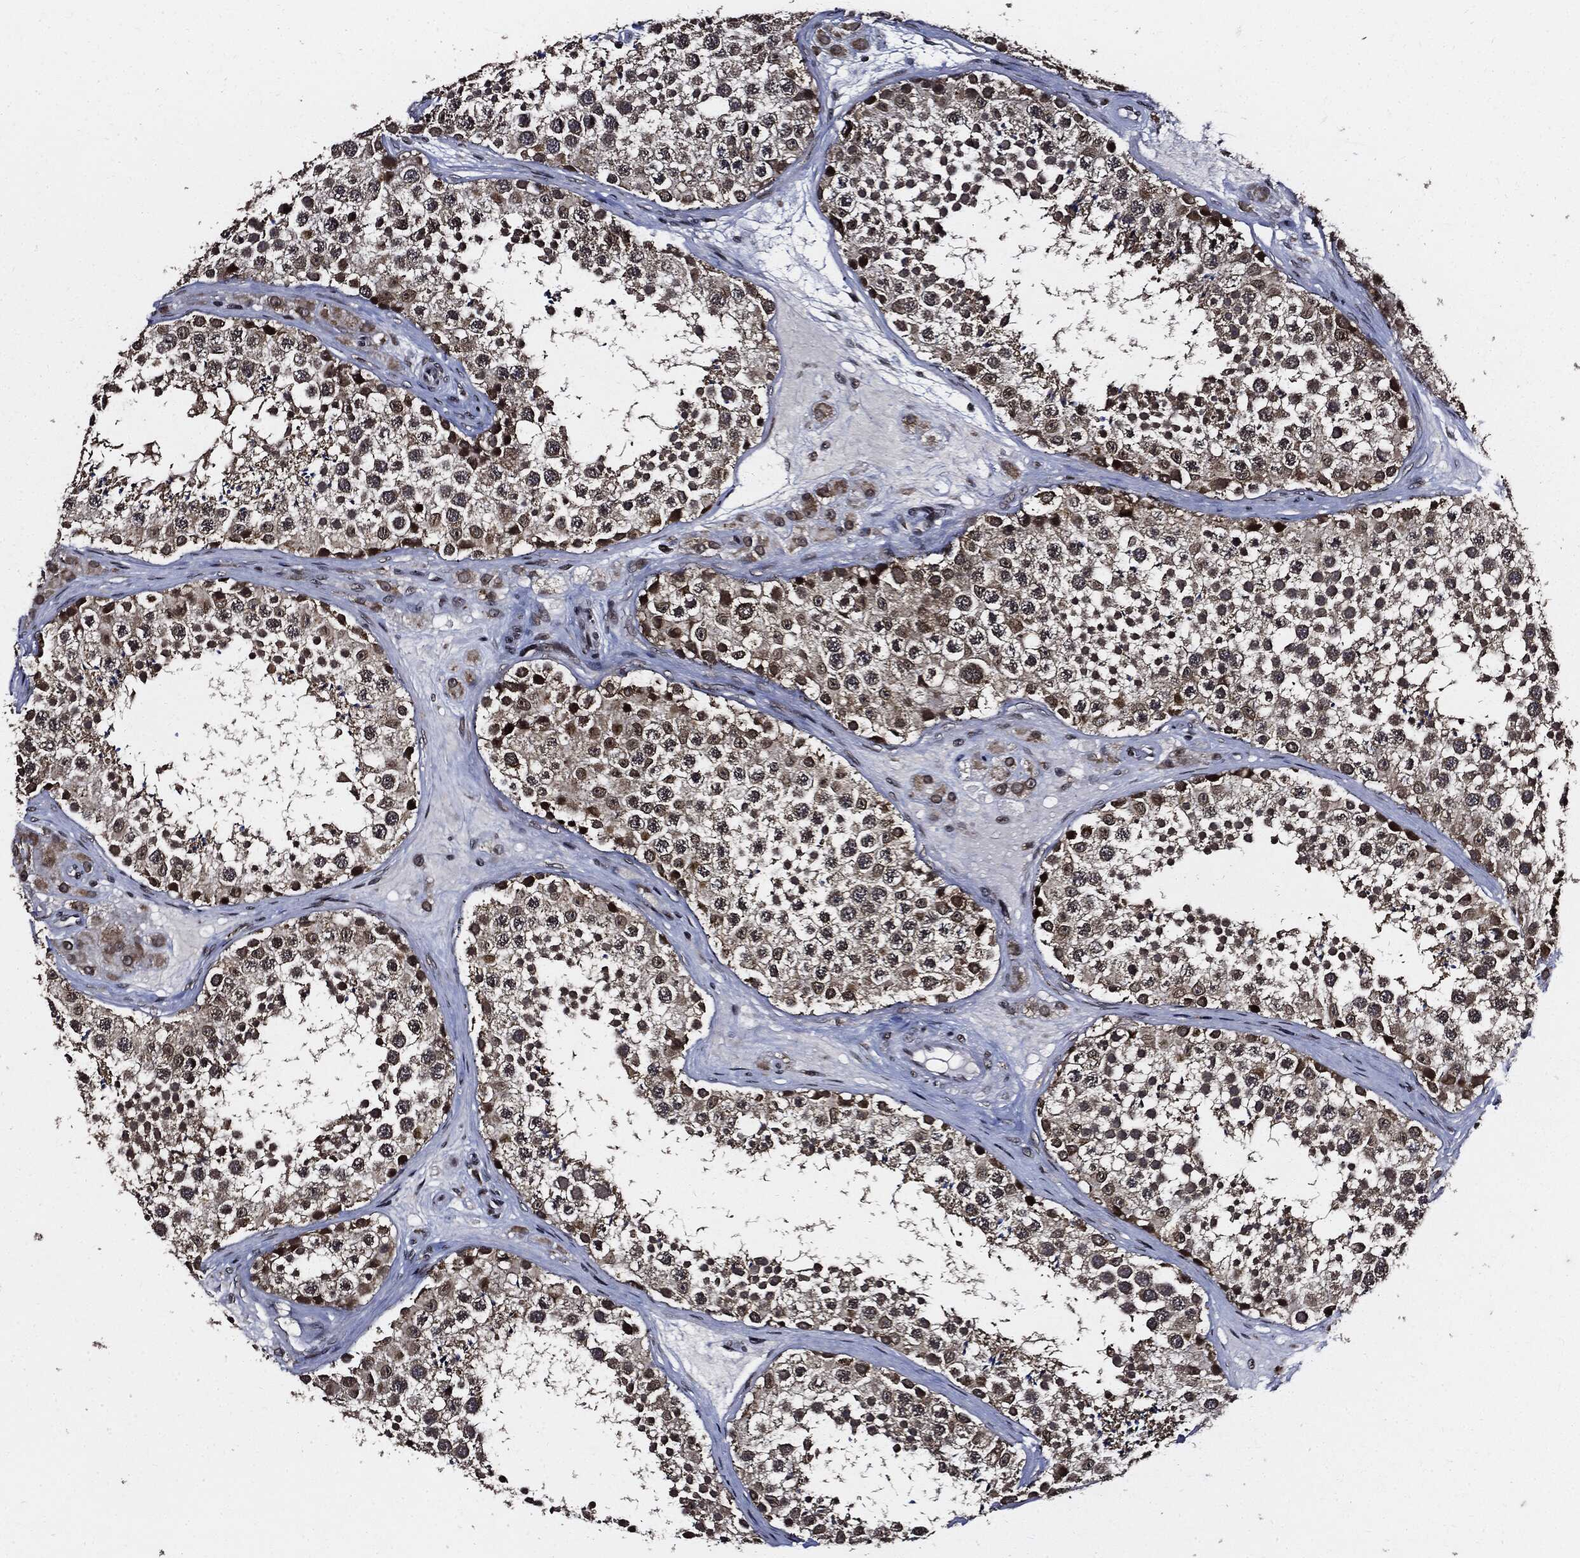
{"staining": {"intensity": "strong", "quantity": "<25%", "location": "cytoplasmic/membranous,nuclear"}, "tissue": "testis", "cell_type": "Cells in seminiferous ducts", "image_type": "normal", "snomed": [{"axis": "morphology", "description": "Normal tissue, NOS"}, {"axis": "topography", "description": "Testis"}], "caption": "Protein analysis of benign testis displays strong cytoplasmic/membranous,nuclear staining in approximately <25% of cells in seminiferous ducts.", "gene": "SUGT1", "patient": {"sex": "male", "age": 41}}